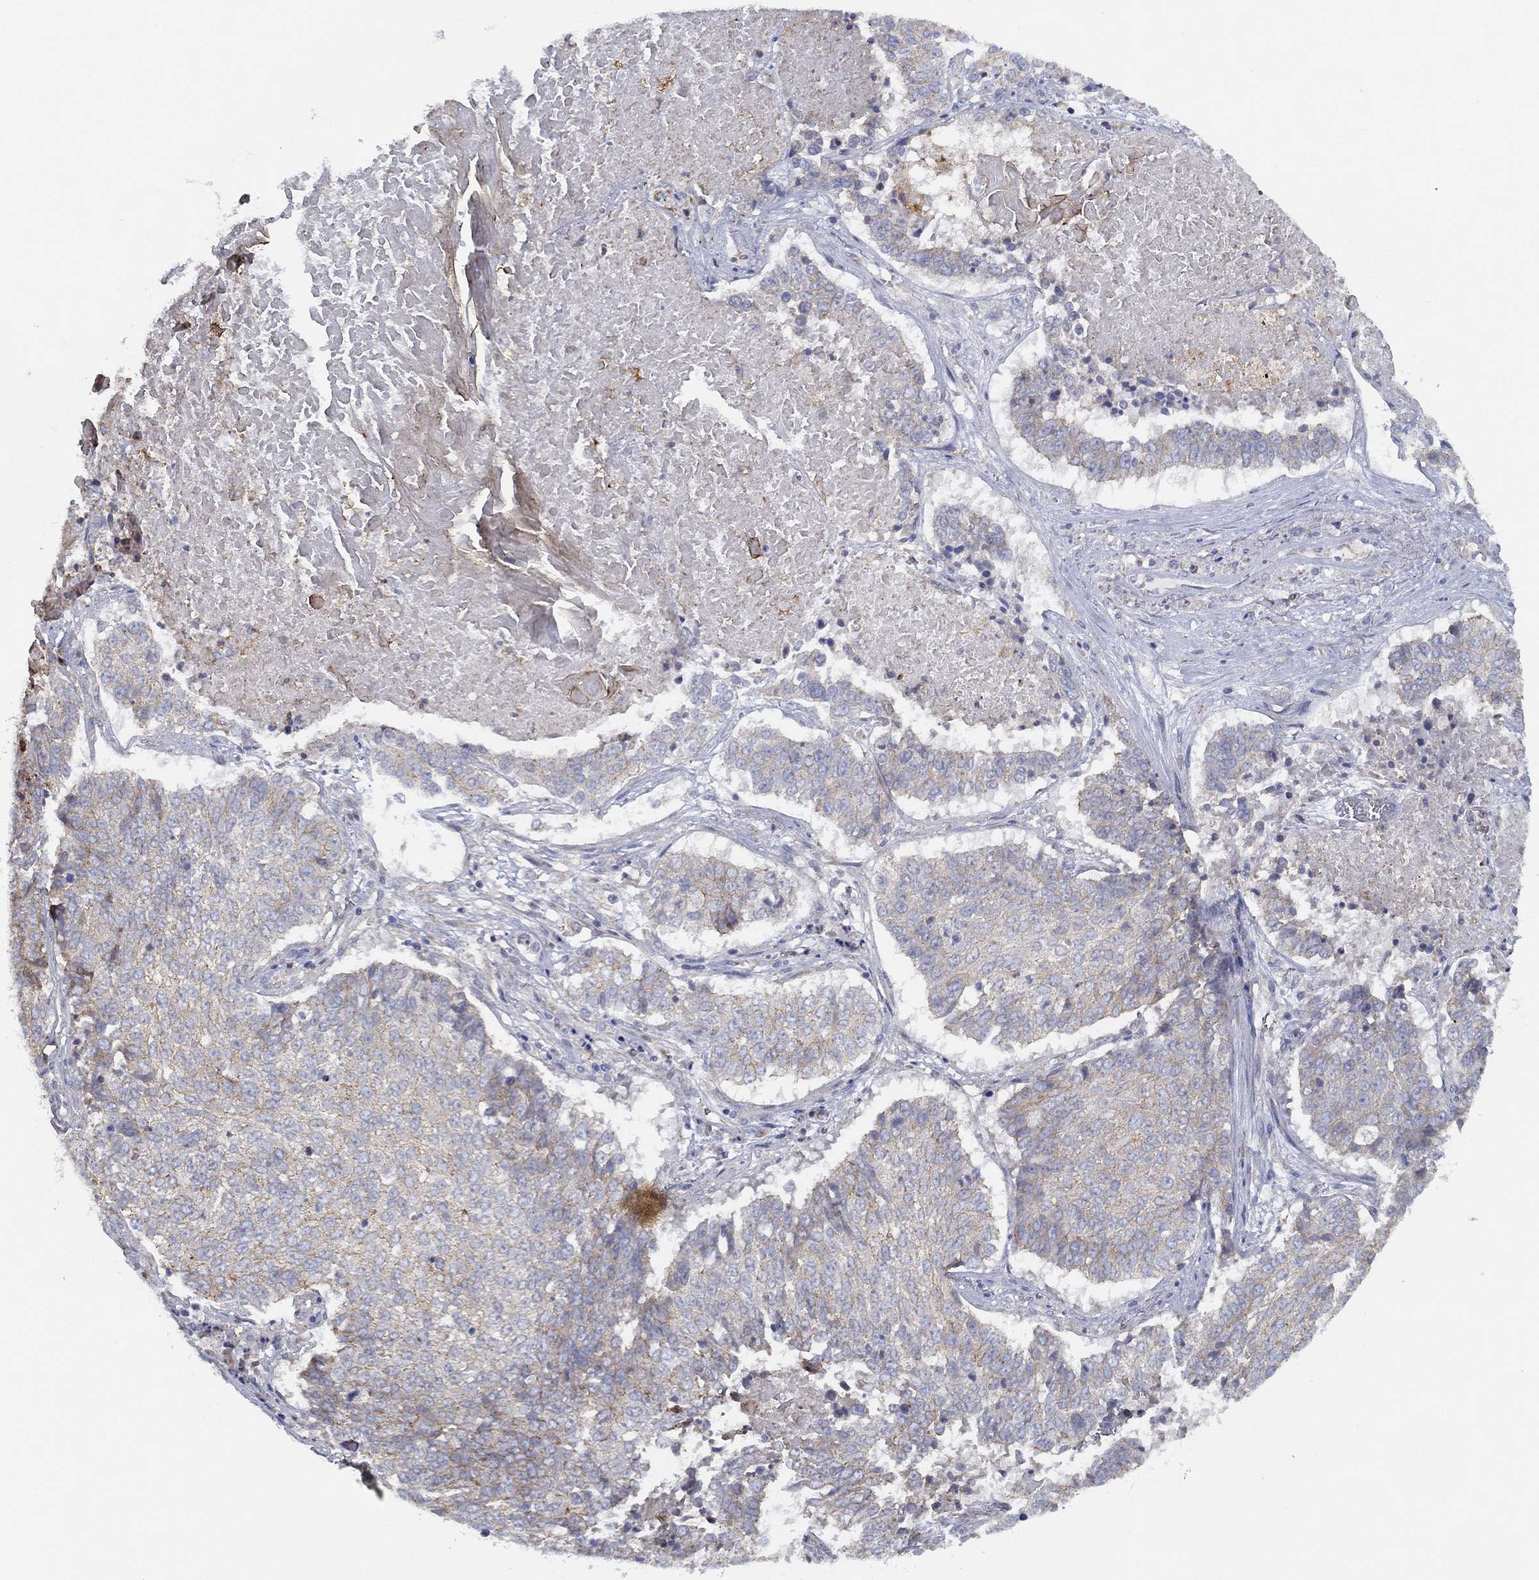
{"staining": {"intensity": "weak", "quantity": "<25%", "location": "cytoplasmic/membranous"}, "tissue": "lung cancer", "cell_type": "Tumor cells", "image_type": "cancer", "snomed": [{"axis": "morphology", "description": "Squamous cell carcinoma, NOS"}, {"axis": "topography", "description": "Lung"}], "caption": "Immunohistochemistry photomicrograph of human lung cancer (squamous cell carcinoma) stained for a protein (brown), which reveals no positivity in tumor cells. The staining is performed using DAB brown chromogen with nuclei counter-stained in using hematoxylin.", "gene": "ZNF223", "patient": {"sex": "male", "age": 64}}